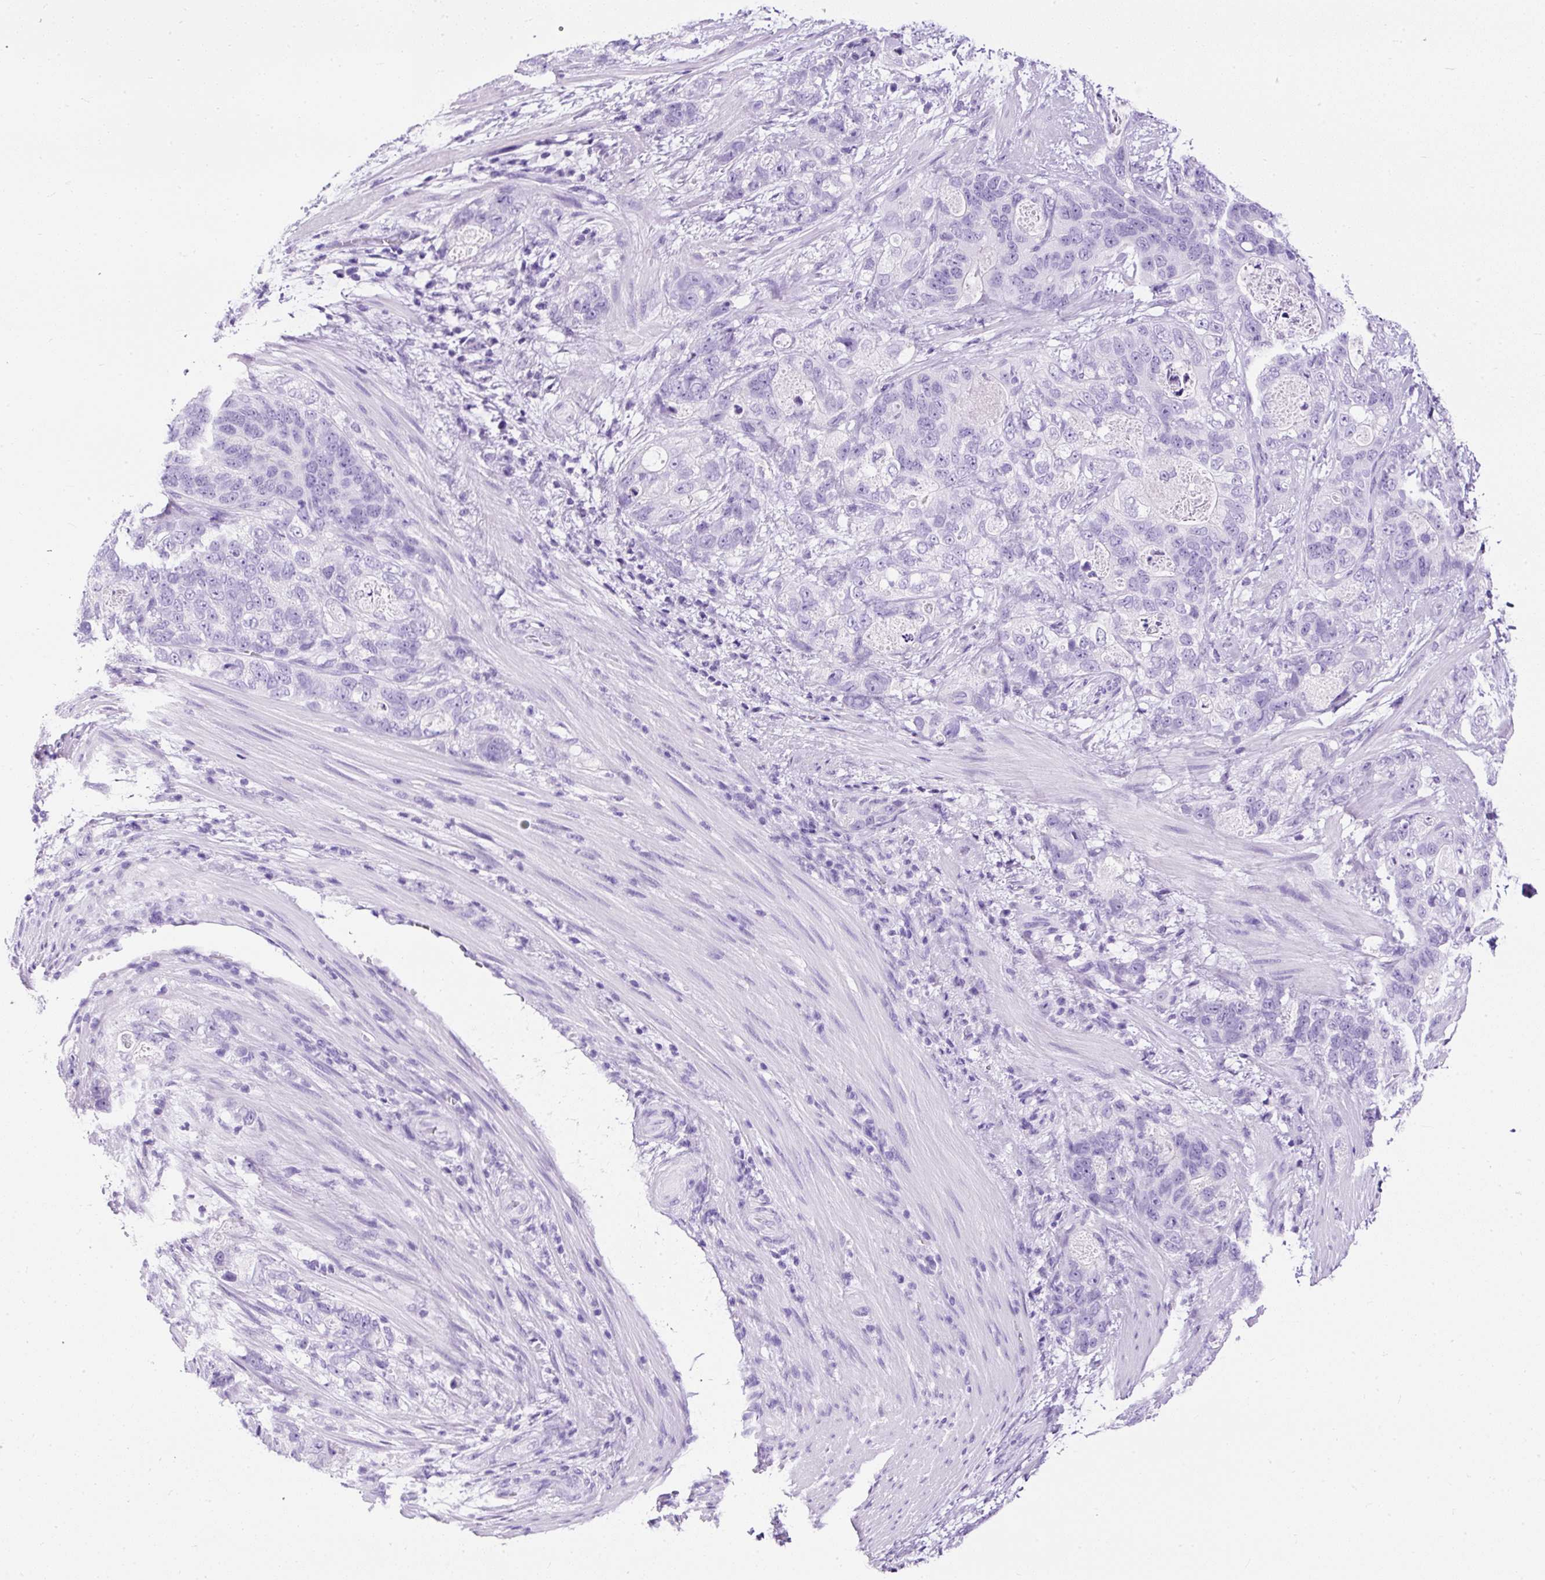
{"staining": {"intensity": "negative", "quantity": "none", "location": "none"}, "tissue": "stomach cancer", "cell_type": "Tumor cells", "image_type": "cancer", "snomed": [{"axis": "morphology", "description": "Normal tissue, NOS"}, {"axis": "morphology", "description": "Adenocarcinoma, NOS"}, {"axis": "topography", "description": "Stomach"}], "caption": "Immunohistochemistry (IHC) photomicrograph of stomach cancer (adenocarcinoma) stained for a protein (brown), which demonstrates no positivity in tumor cells. (IHC, brightfield microscopy, high magnification).", "gene": "NTS", "patient": {"sex": "female", "age": 89}}